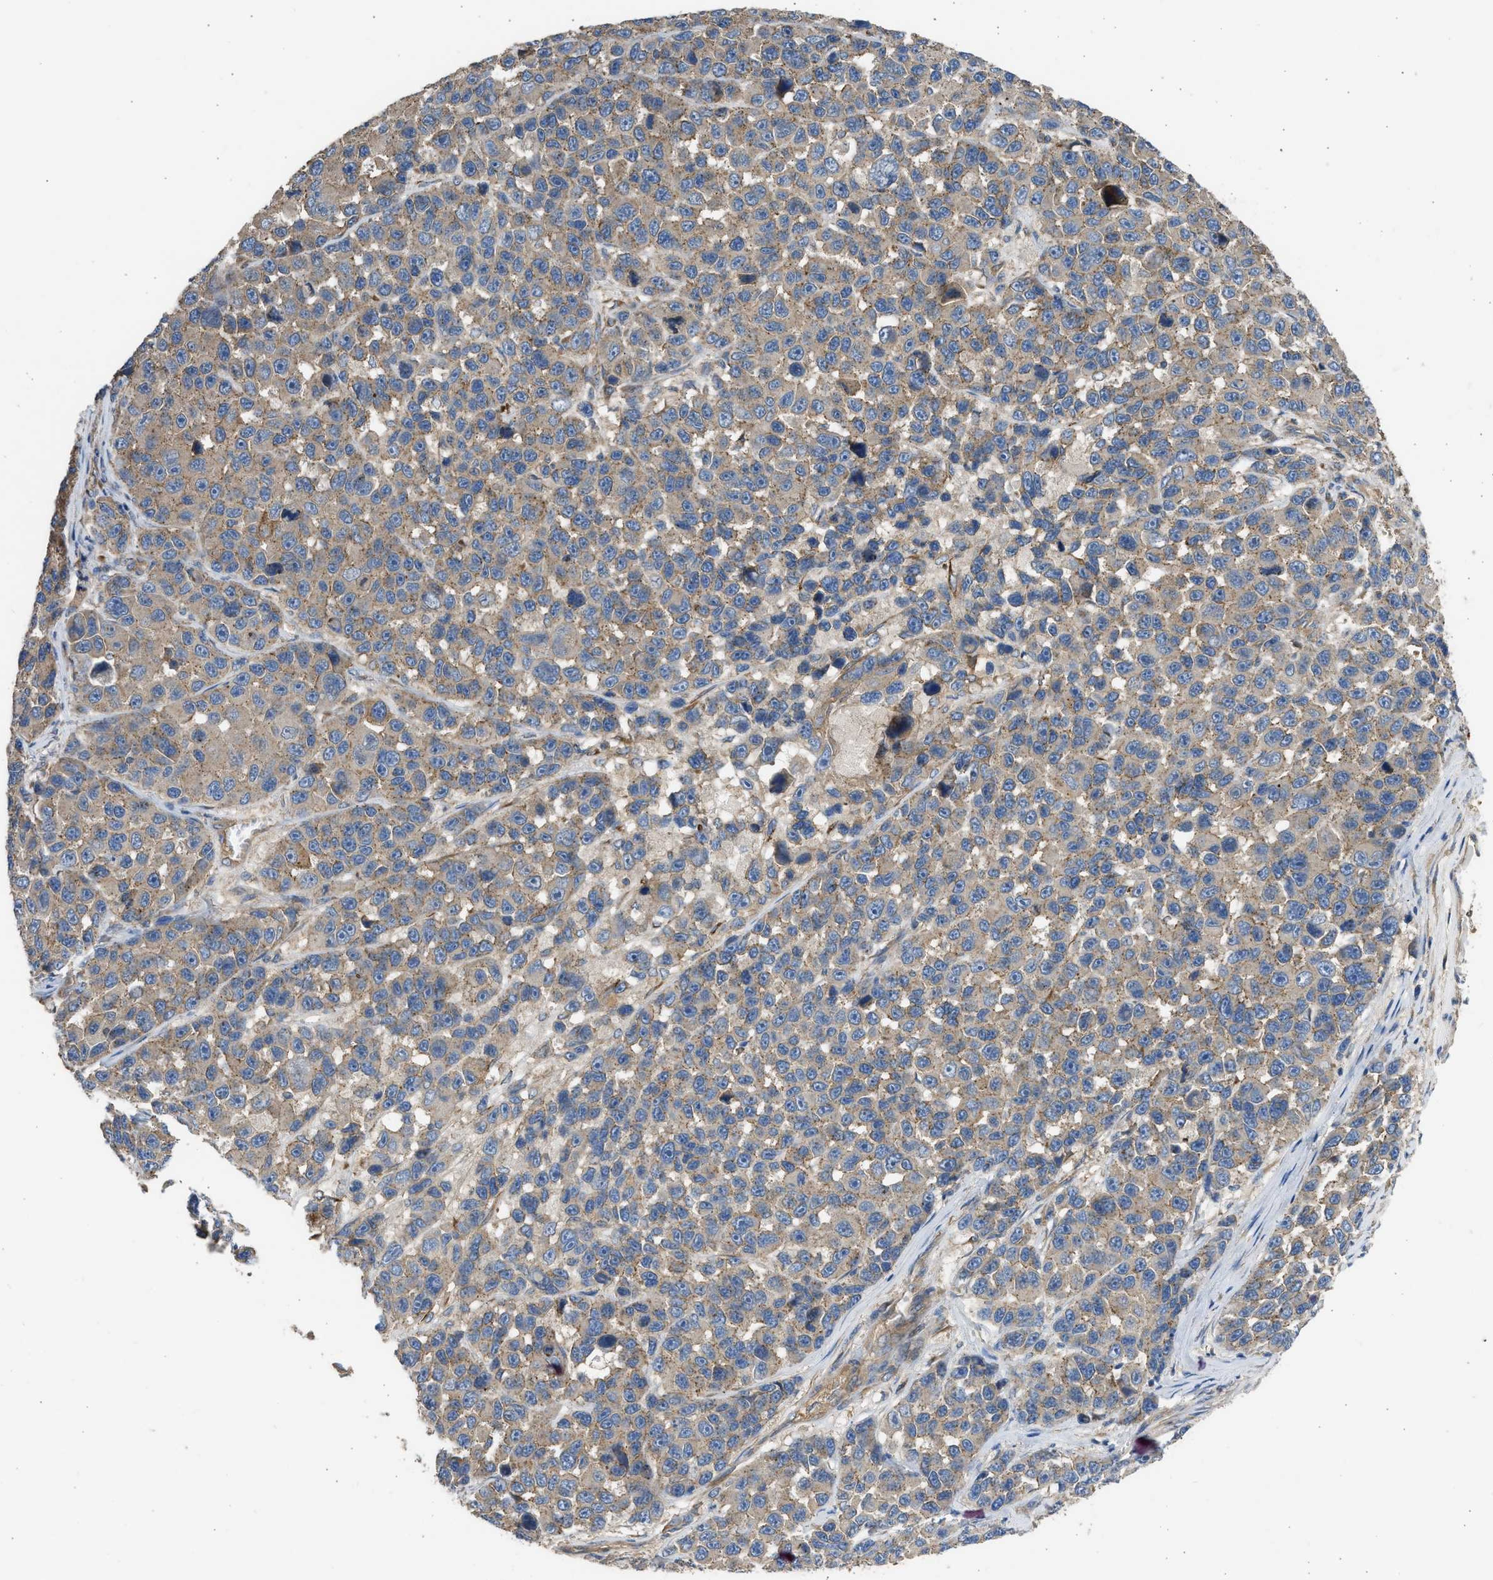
{"staining": {"intensity": "weak", "quantity": ">75%", "location": "cytoplasmic/membranous"}, "tissue": "melanoma", "cell_type": "Tumor cells", "image_type": "cancer", "snomed": [{"axis": "morphology", "description": "Malignant melanoma, NOS"}, {"axis": "topography", "description": "Skin"}], "caption": "Malignant melanoma stained for a protein shows weak cytoplasmic/membranous positivity in tumor cells.", "gene": "CSRNP2", "patient": {"sex": "male", "age": 53}}